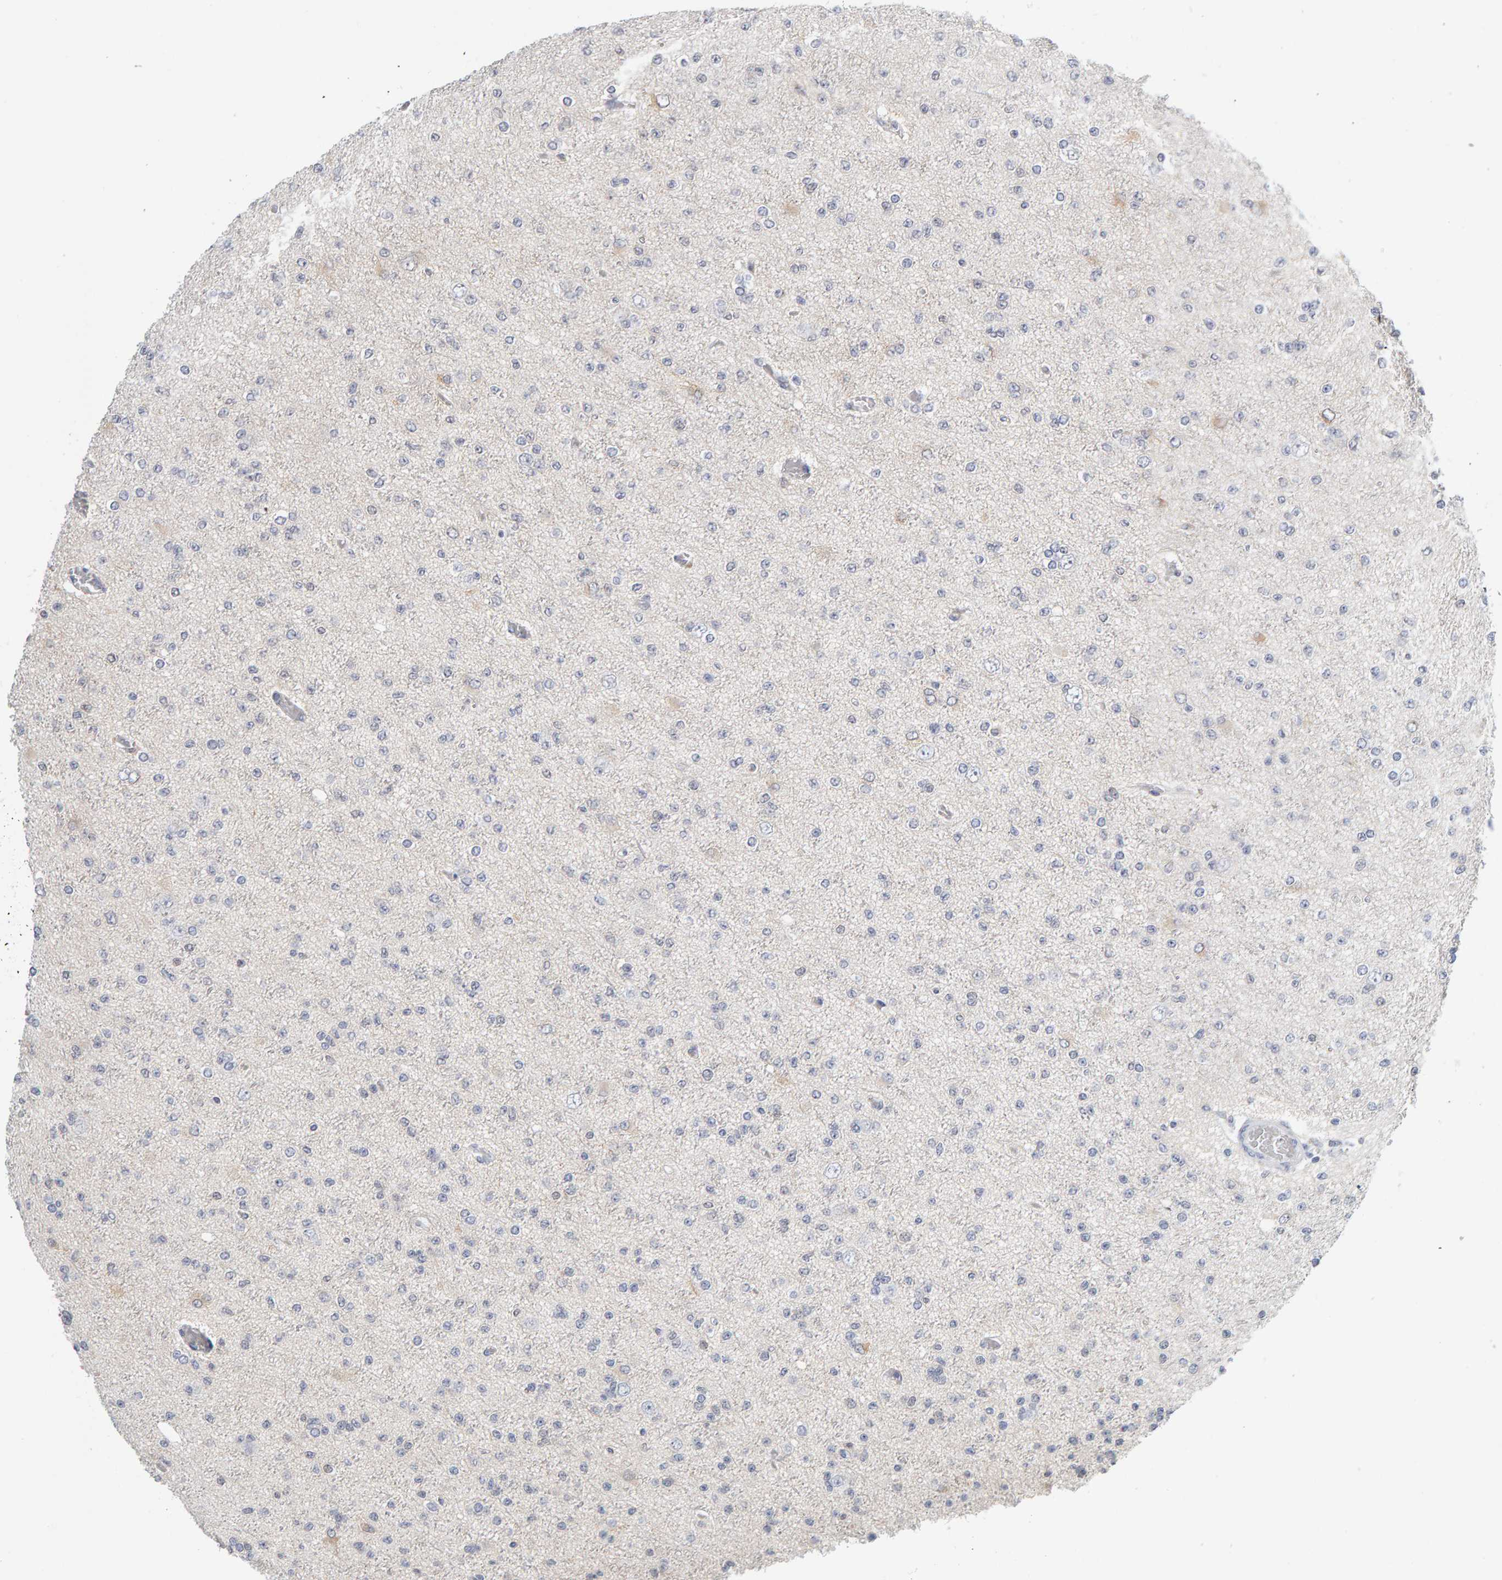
{"staining": {"intensity": "negative", "quantity": "none", "location": "none"}, "tissue": "glioma", "cell_type": "Tumor cells", "image_type": "cancer", "snomed": [{"axis": "morphology", "description": "Glioma, malignant, Low grade"}, {"axis": "topography", "description": "Brain"}], "caption": "This is a photomicrograph of immunohistochemistry staining of malignant glioma (low-grade), which shows no positivity in tumor cells.", "gene": "CTH", "patient": {"sex": "female", "age": 22}}